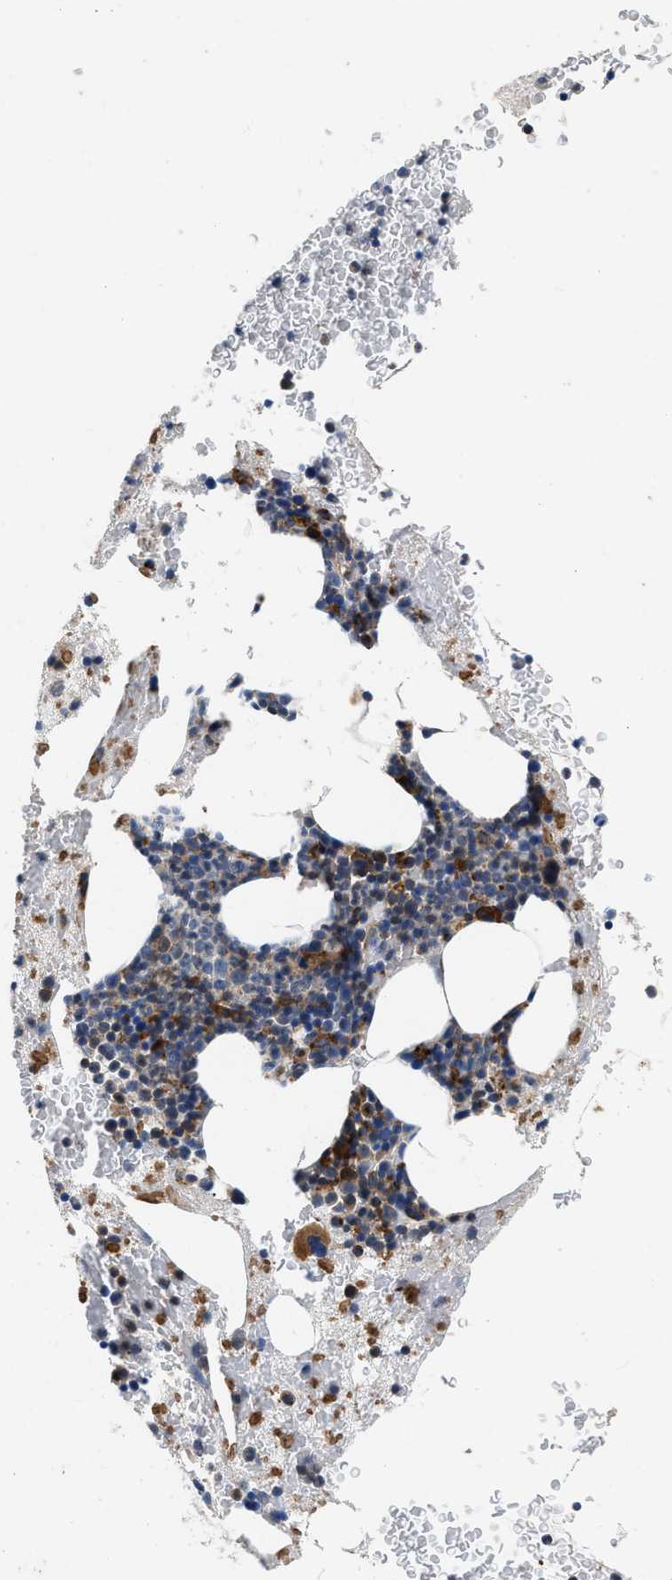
{"staining": {"intensity": "strong", "quantity": "<25%", "location": "cytoplasmic/membranous"}, "tissue": "bone marrow", "cell_type": "Hematopoietic cells", "image_type": "normal", "snomed": [{"axis": "morphology", "description": "Normal tissue, NOS"}, {"axis": "morphology", "description": "Inflammation, NOS"}, {"axis": "topography", "description": "Bone marrow"}], "caption": "Hematopoietic cells demonstrate medium levels of strong cytoplasmic/membranous positivity in about <25% of cells in benign bone marrow.", "gene": "ENPP4", "patient": {"sex": "male", "age": 63}}